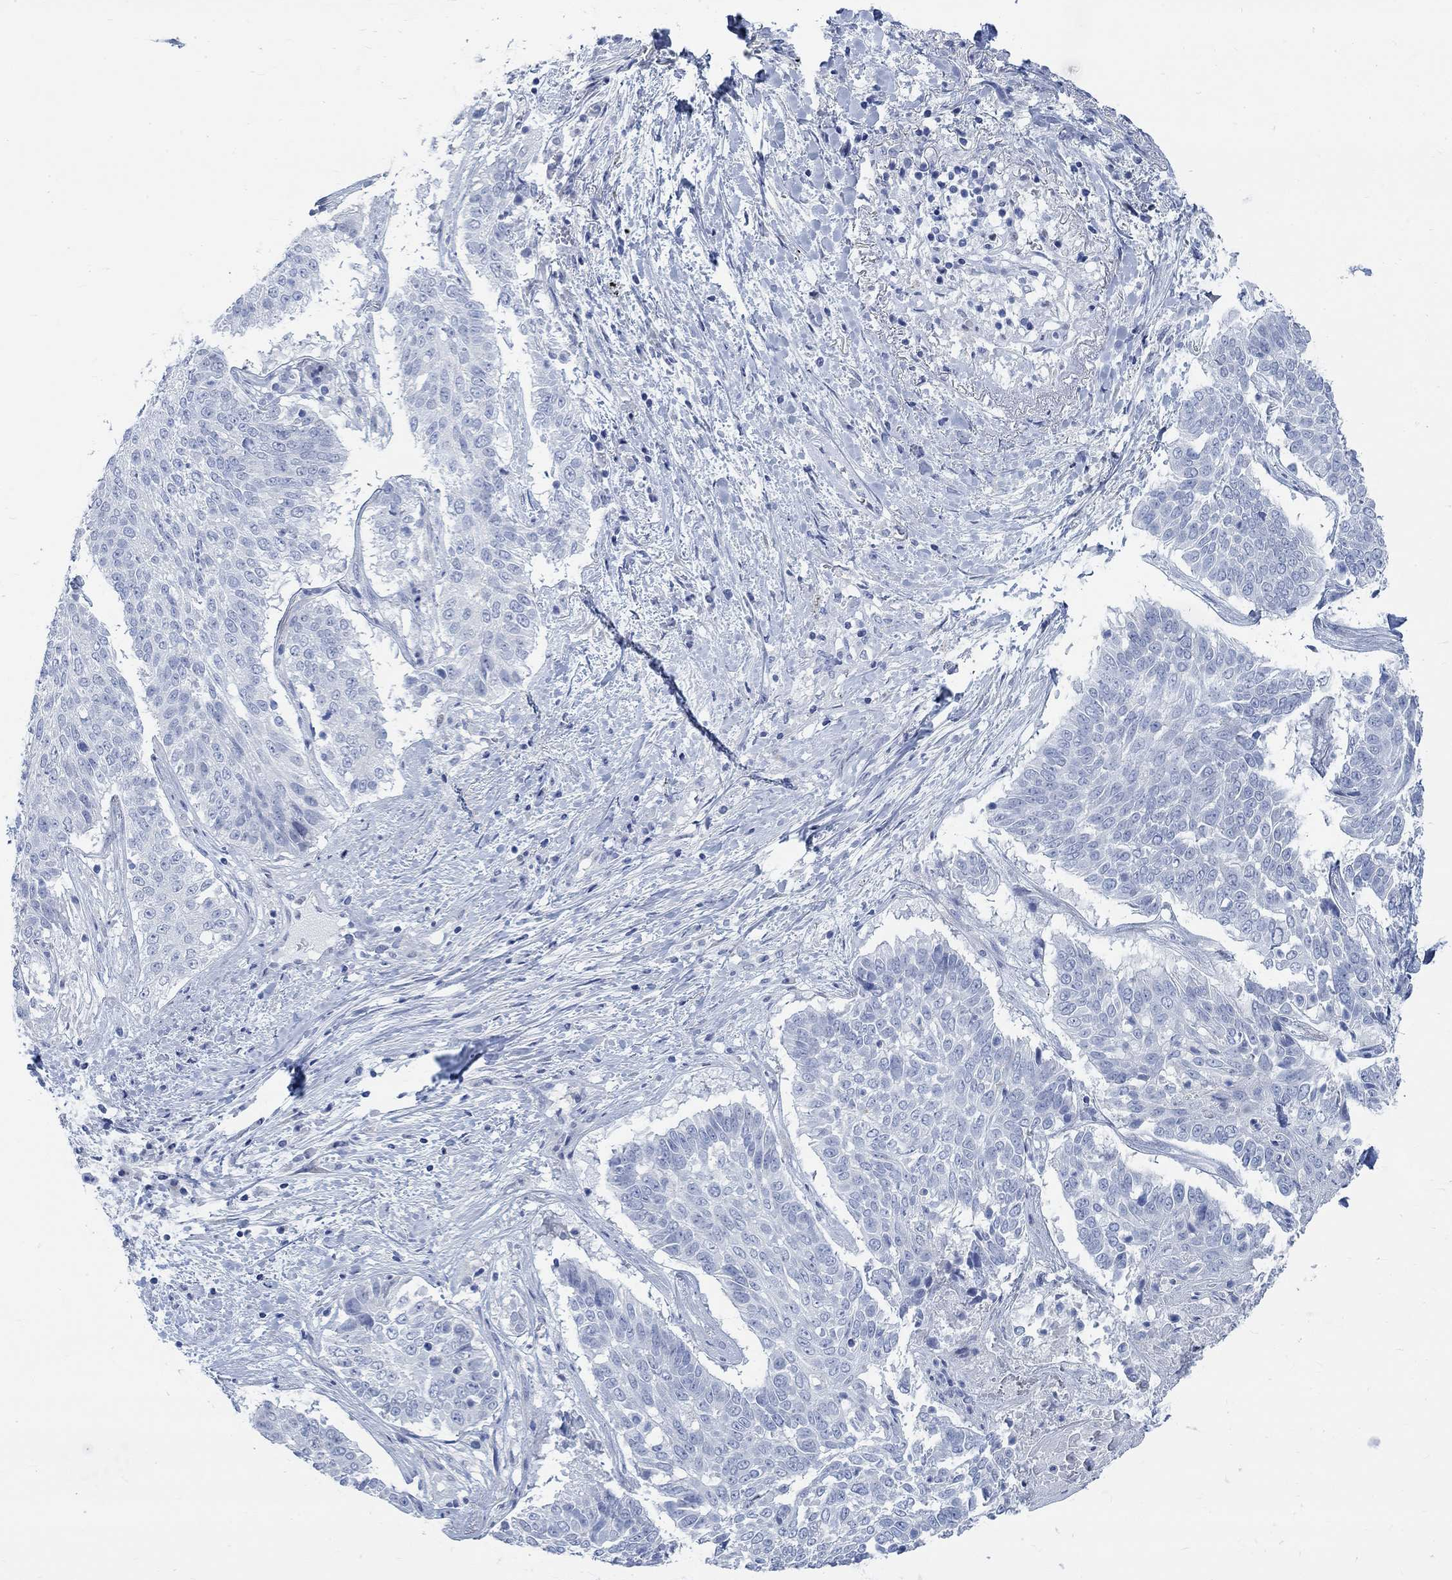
{"staining": {"intensity": "negative", "quantity": "none", "location": "none"}, "tissue": "lung cancer", "cell_type": "Tumor cells", "image_type": "cancer", "snomed": [{"axis": "morphology", "description": "Squamous cell carcinoma, NOS"}, {"axis": "topography", "description": "Lung"}], "caption": "Lung cancer (squamous cell carcinoma) stained for a protein using immunohistochemistry (IHC) reveals no staining tumor cells.", "gene": "RBM20", "patient": {"sex": "male", "age": 64}}